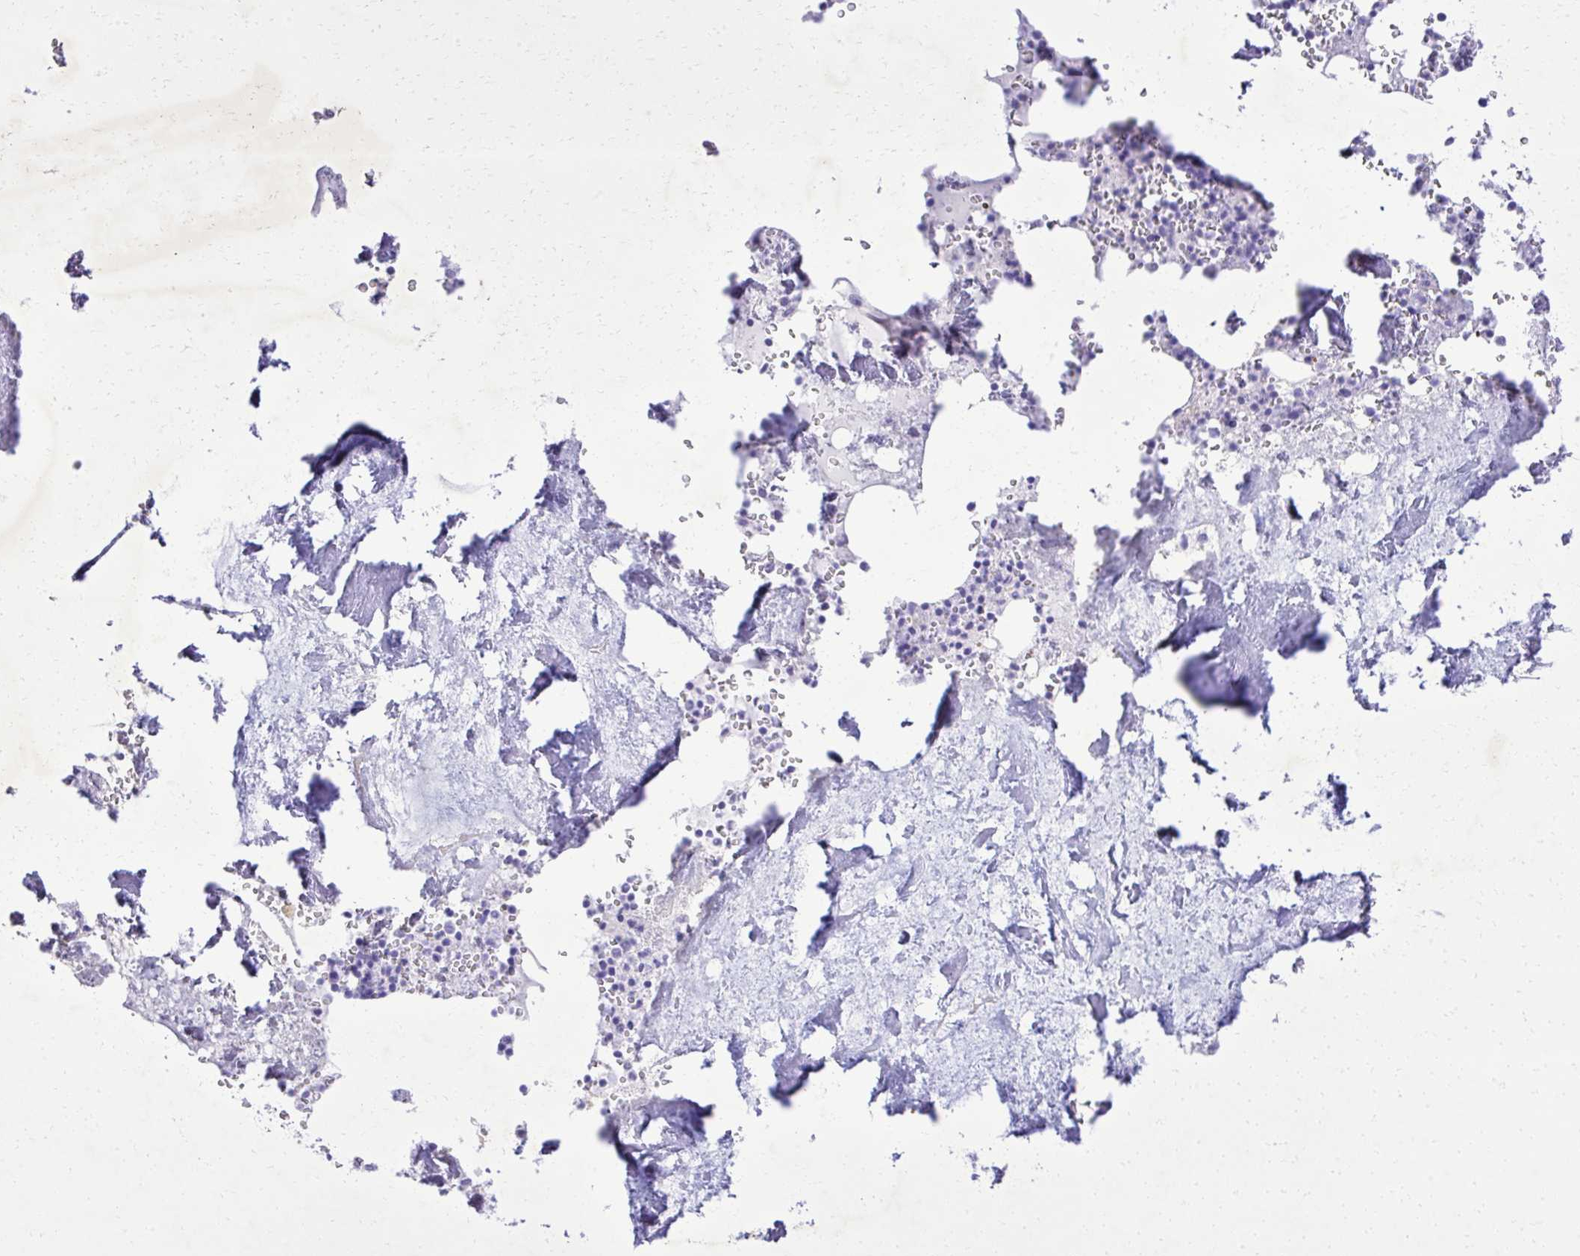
{"staining": {"intensity": "negative", "quantity": "none", "location": "none"}, "tissue": "bone marrow", "cell_type": "Hematopoietic cells", "image_type": "normal", "snomed": [{"axis": "morphology", "description": "Normal tissue, NOS"}, {"axis": "topography", "description": "Bone marrow"}], "caption": "The immunohistochemistry photomicrograph has no significant expression in hematopoietic cells of bone marrow. (DAB (3,3'-diaminobenzidine) immunohistochemistry, high magnification).", "gene": "PITPNM3", "patient": {"sex": "male", "age": 54}}